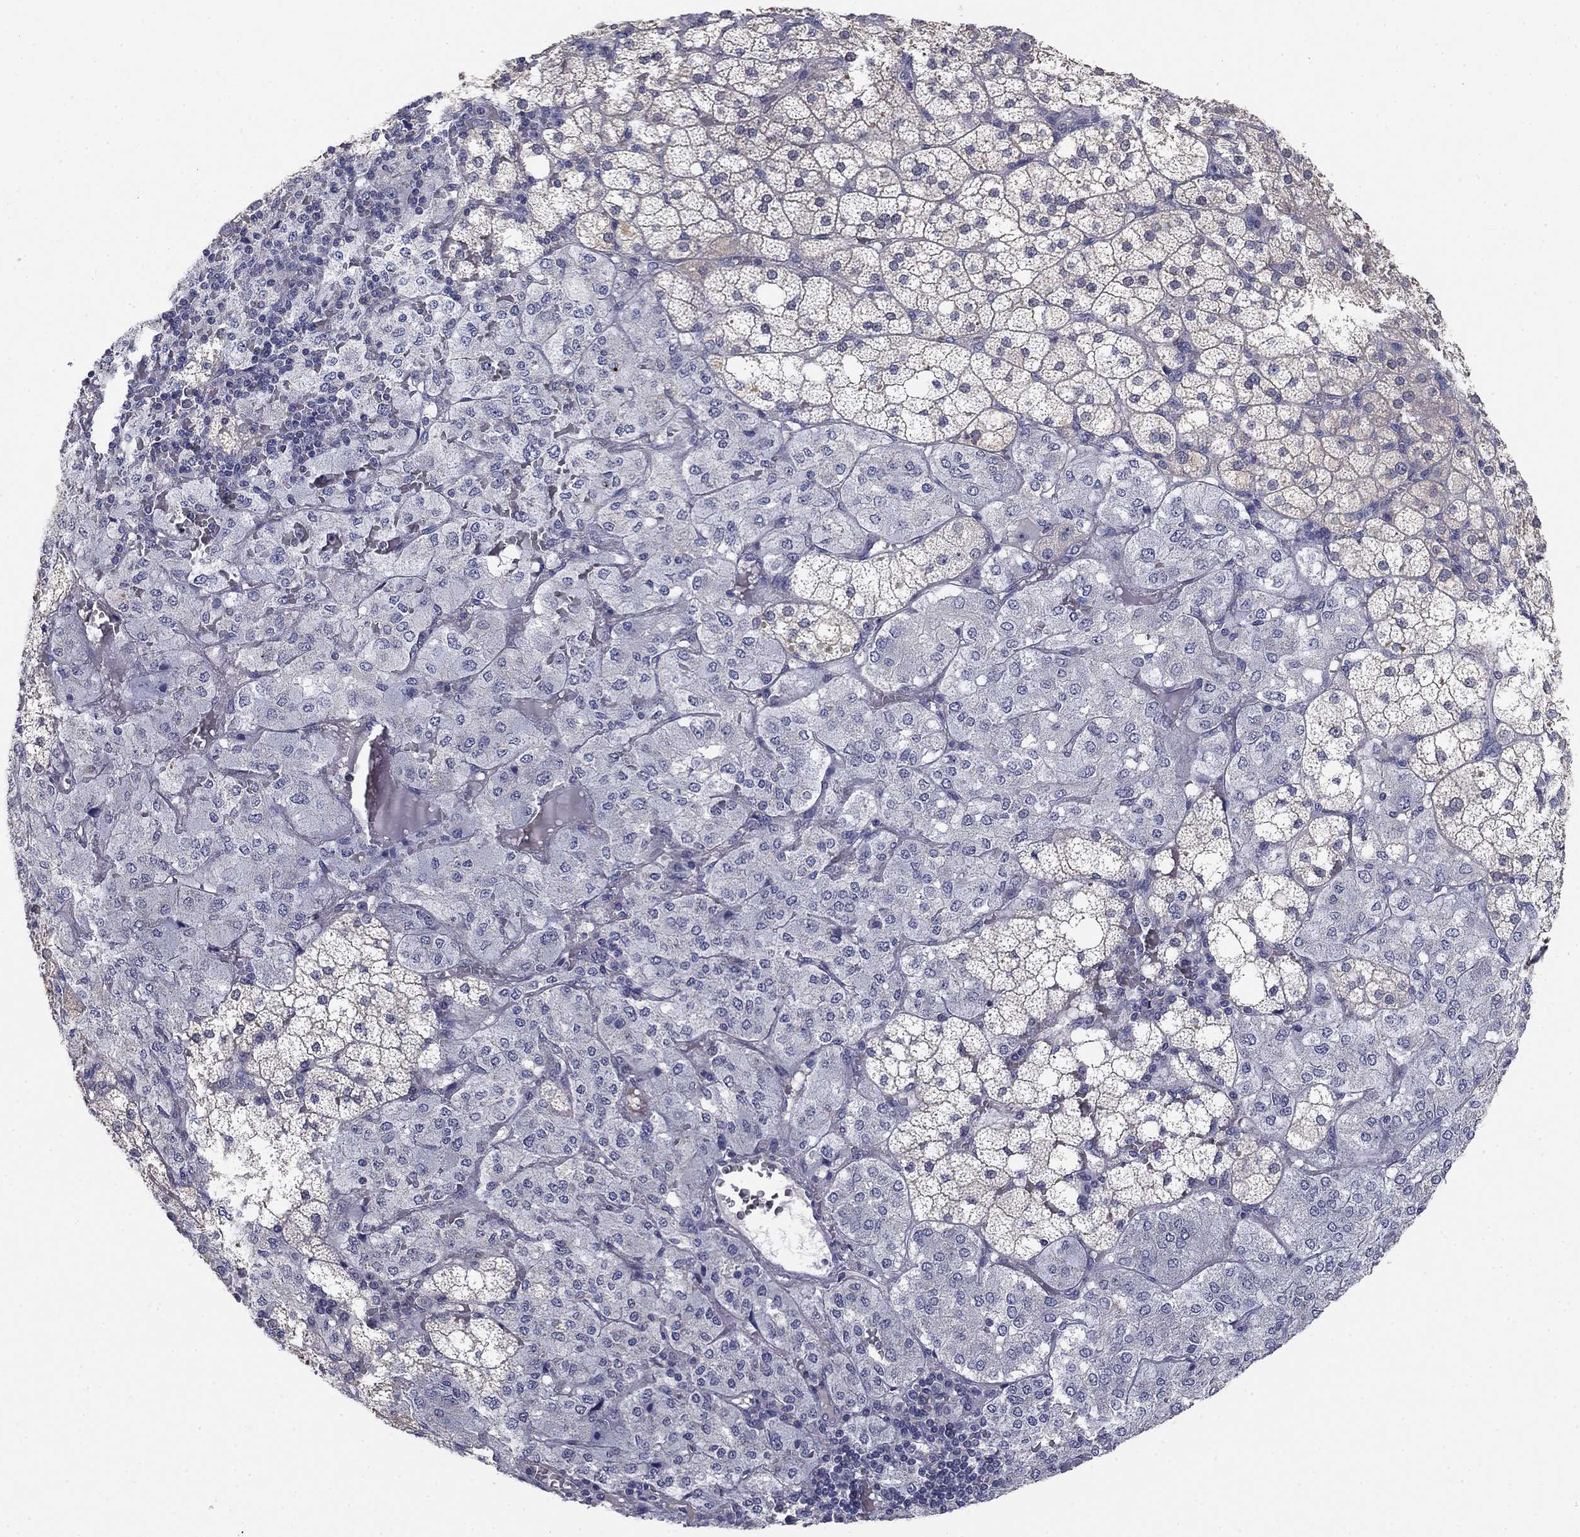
{"staining": {"intensity": "weak", "quantity": "<25%", "location": "cytoplasmic/membranous"}, "tissue": "adrenal gland", "cell_type": "Glandular cells", "image_type": "normal", "snomed": [{"axis": "morphology", "description": "Normal tissue, NOS"}, {"axis": "topography", "description": "Adrenal gland"}], "caption": "IHC of normal adrenal gland displays no expression in glandular cells. Nuclei are stained in blue.", "gene": "GRK7", "patient": {"sex": "male", "age": 53}}